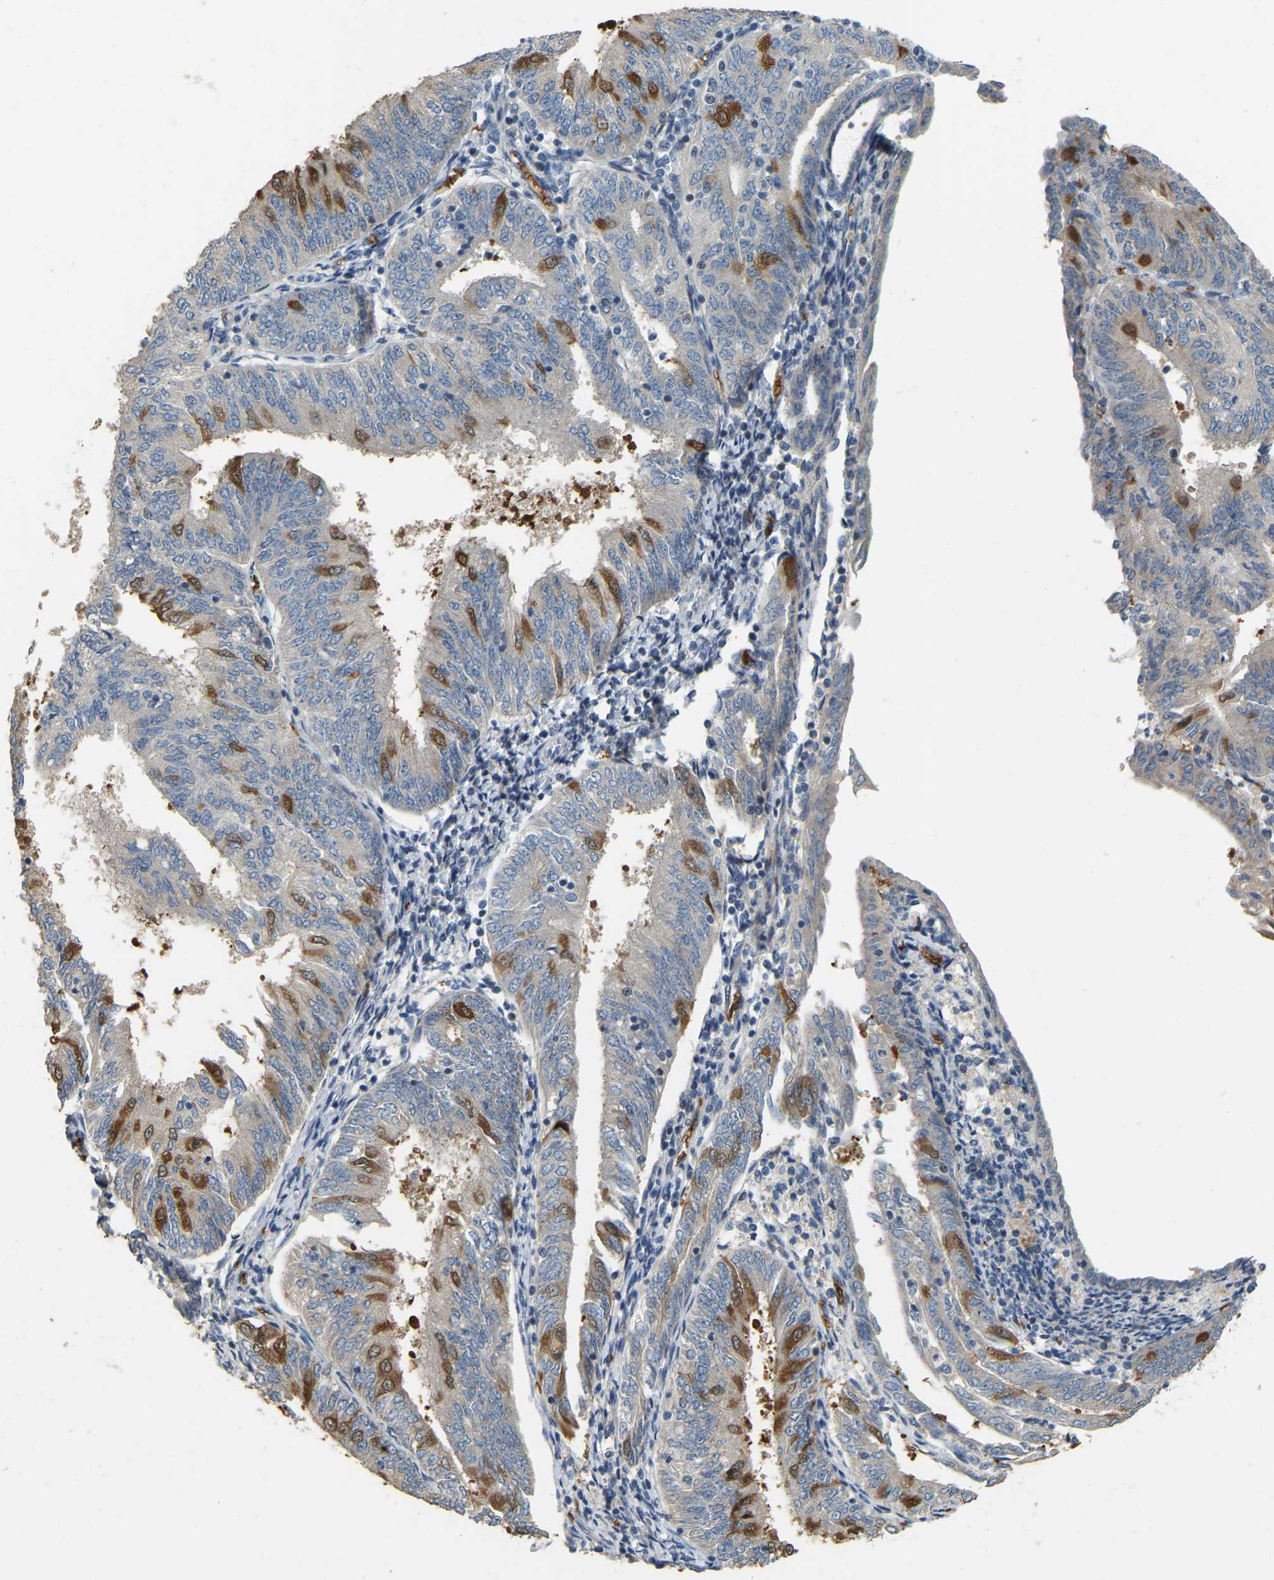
{"staining": {"intensity": "strong", "quantity": "<25%", "location": "cytoplasmic/membranous"}, "tissue": "endometrial cancer", "cell_type": "Tumor cells", "image_type": "cancer", "snomed": [{"axis": "morphology", "description": "Adenocarcinoma, NOS"}, {"axis": "topography", "description": "Endometrium"}], "caption": "Strong cytoplasmic/membranous protein expression is identified in about <25% of tumor cells in endometrial adenocarcinoma.", "gene": "CFAP298", "patient": {"sex": "female", "age": 58}}